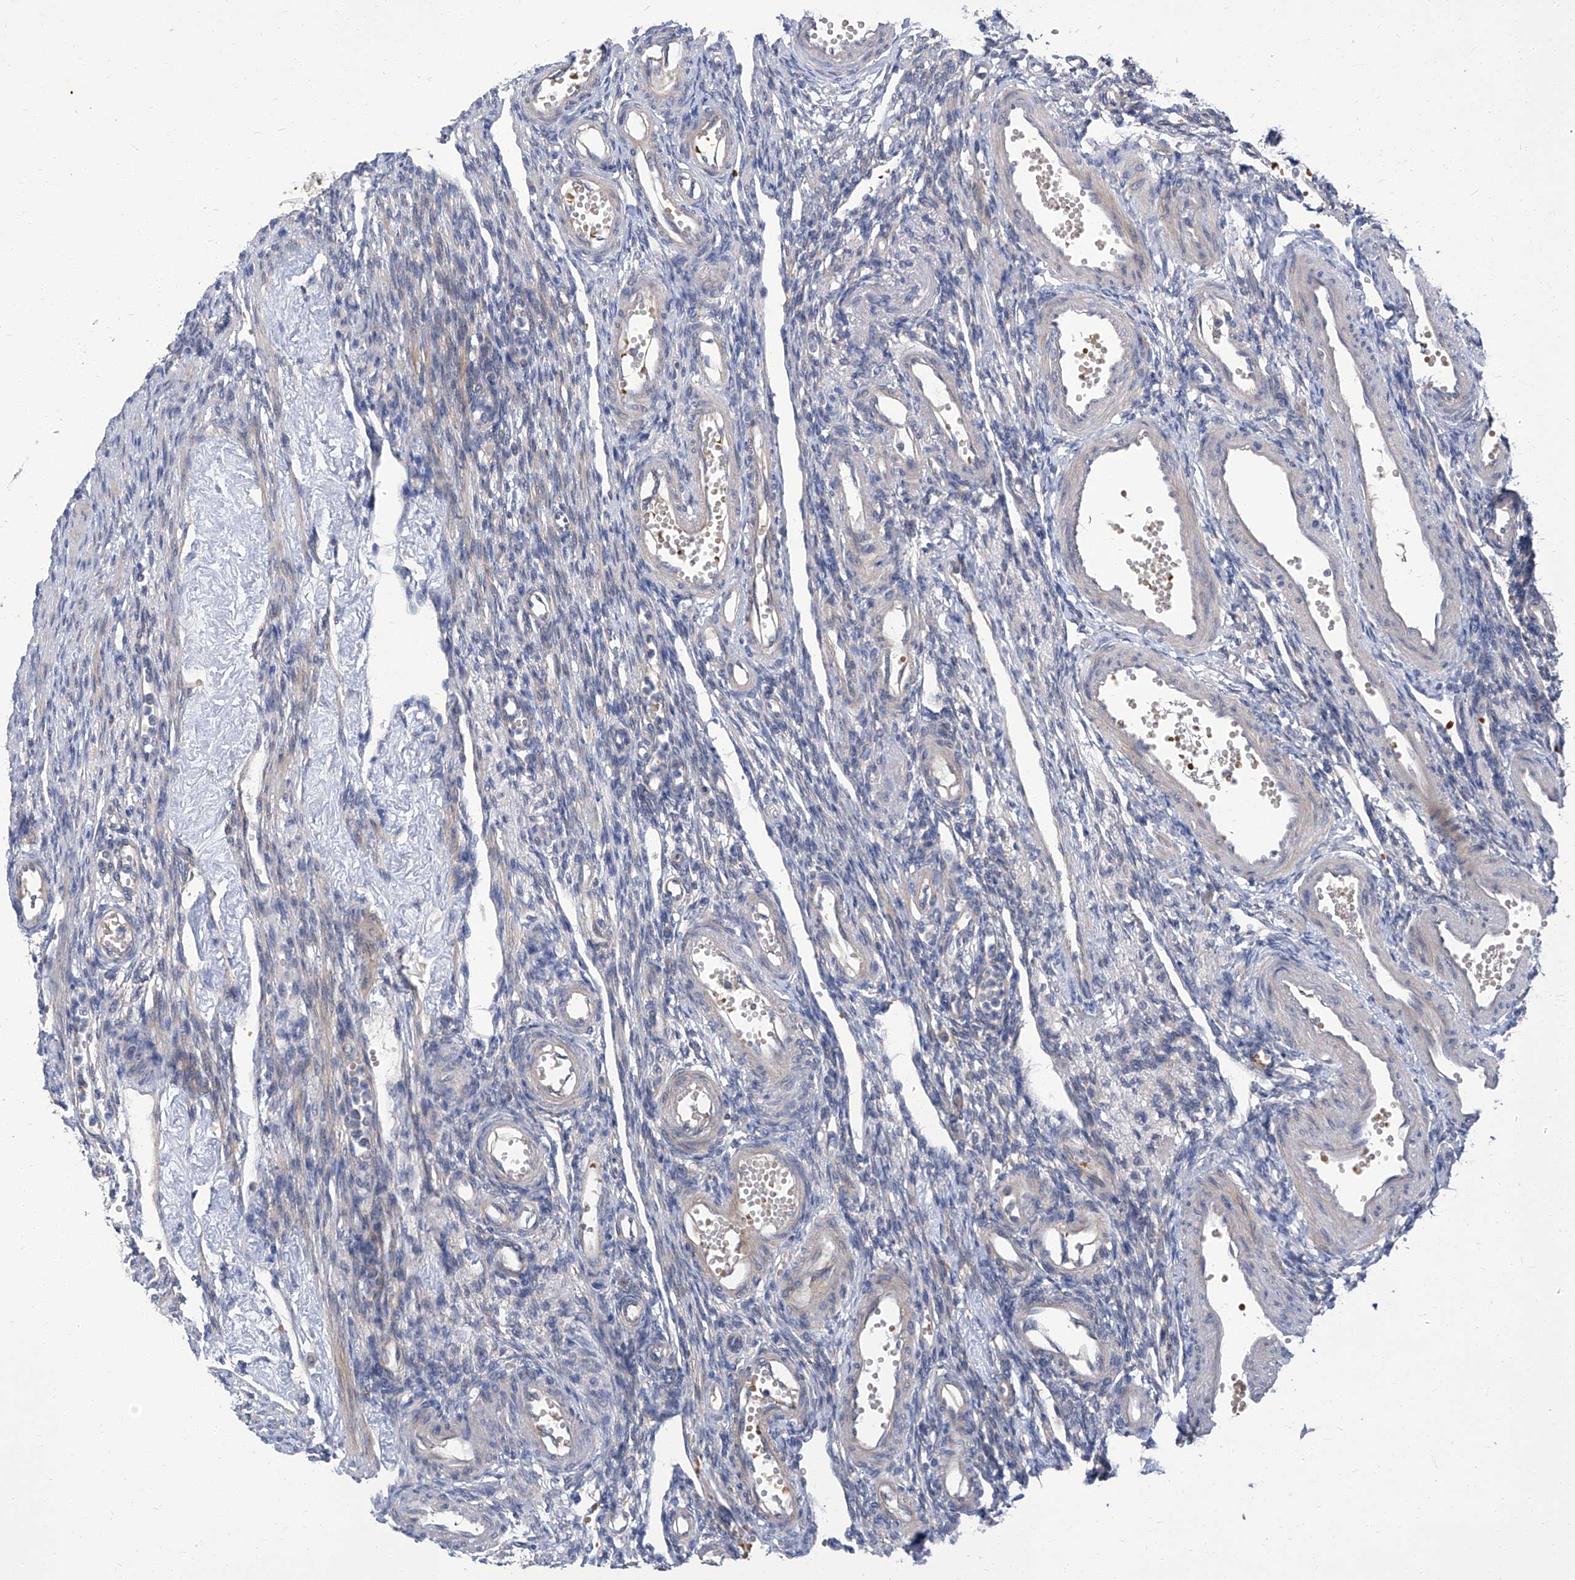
{"staining": {"intensity": "negative", "quantity": "none", "location": "none"}, "tissue": "ovary", "cell_type": "Ovarian stroma cells", "image_type": "normal", "snomed": [{"axis": "morphology", "description": "Normal tissue, NOS"}, {"axis": "morphology", "description": "Cyst, NOS"}, {"axis": "topography", "description": "Ovary"}], "caption": "This is a photomicrograph of immunohistochemistry staining of normal ovary, which shows no expression in ovarian stroma cells. (DAB (3,3'-diaminobenzidine) immunohistochemistry, high magnification).", "gene": "PARD3", "patient": {"sex": "female", "age": 33}}